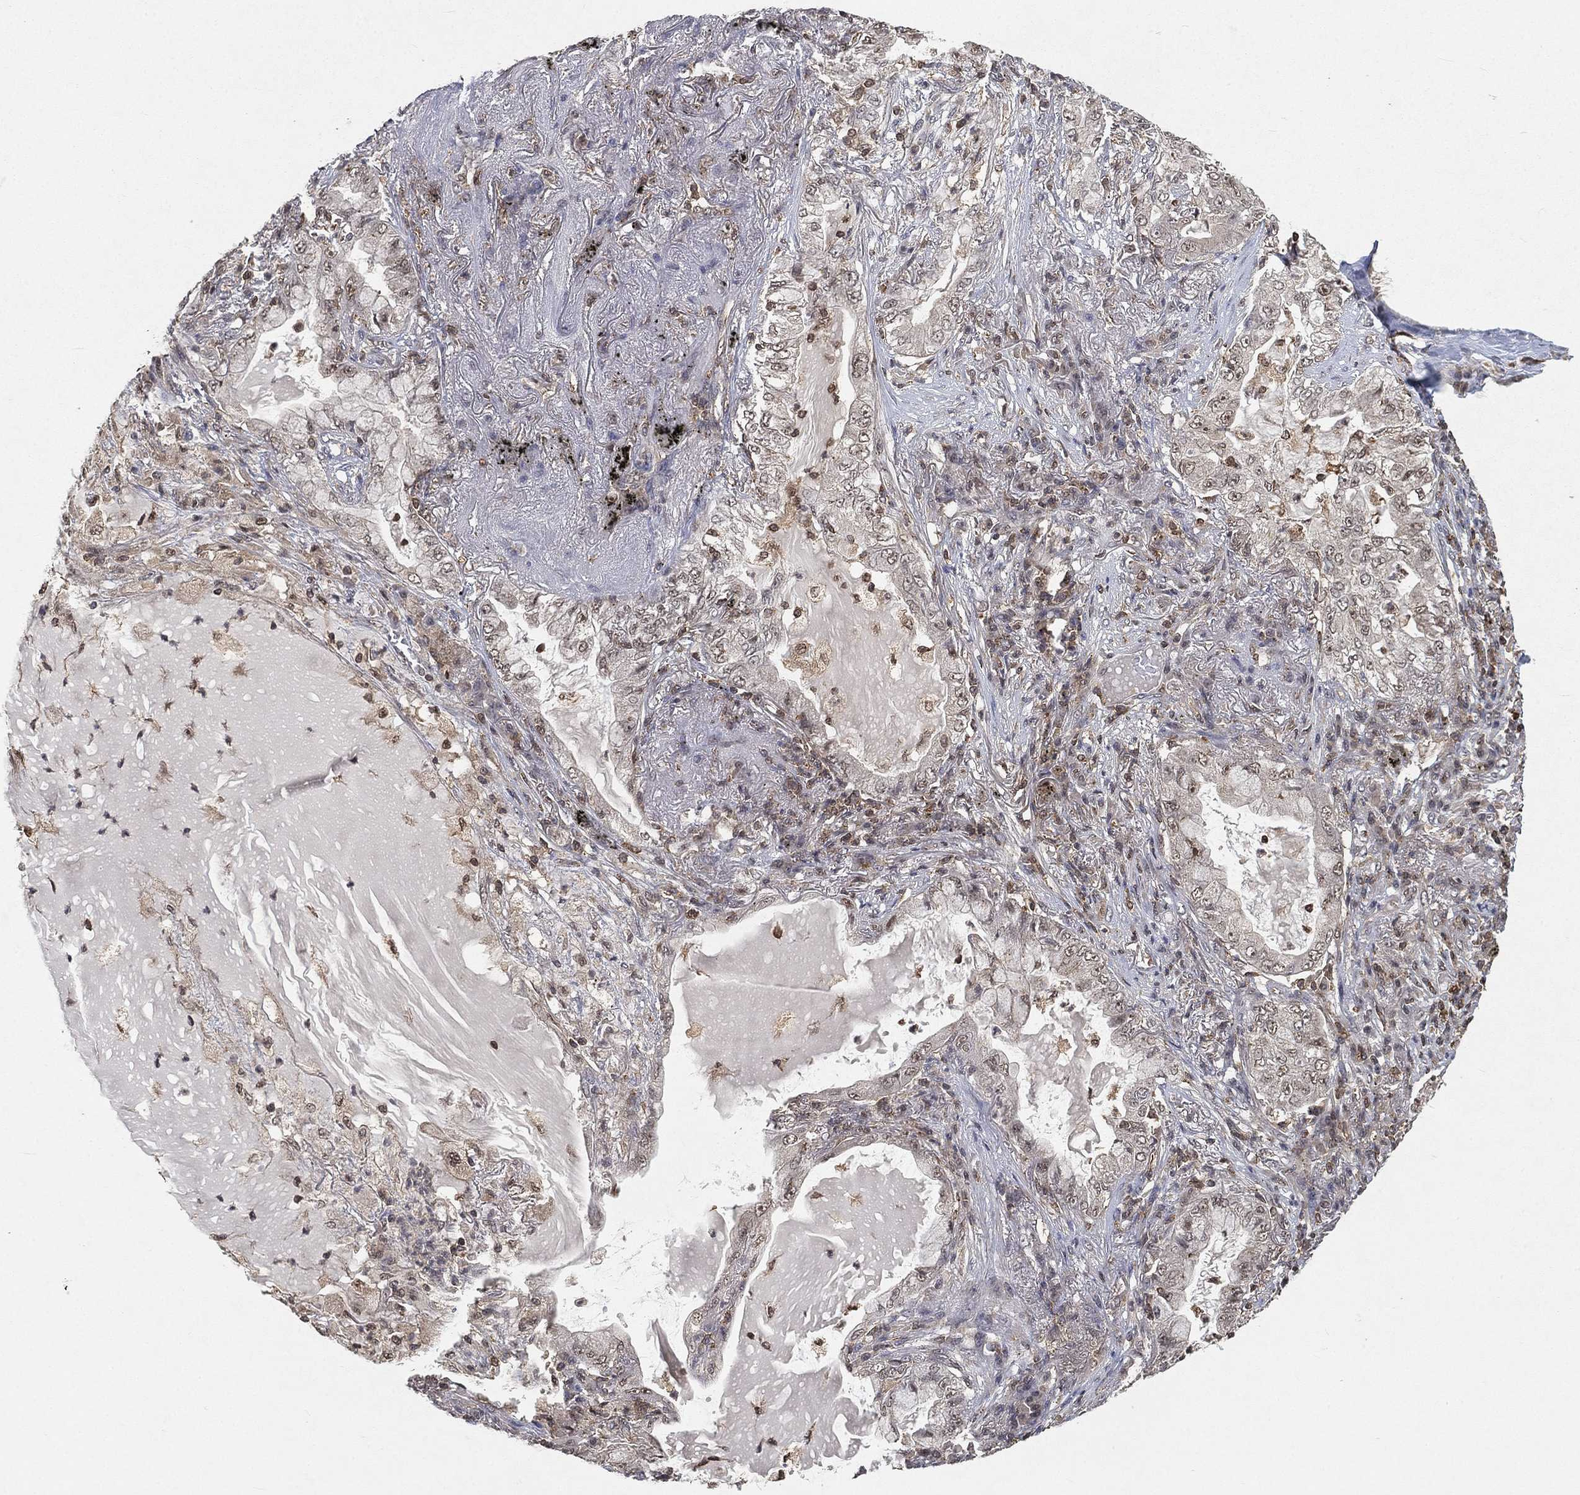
{"staining": {"intensity": "negative", "quantity": "none", "location": "none"}, "tissue": "lung cancer", "cell_type": "Tumor cells", "image_type": "cancer", "snomed": [{"axis": "morphology", "description": "Adenocarcinoma, NOS"}, {"axis": "topography", "description": "Lung"}], "caption": "Immunohistochemistry (IHC) image of neoplastic tissue: human lung adenocarcinoma stained with DAB (3,3'-diaminobenzidine) reveals no significant protein staining in tumor cells. (DAB IHC with hematoxylin counter stain).", "gene": "WDR26", "patient": {"sex": "female", "age": 73}}